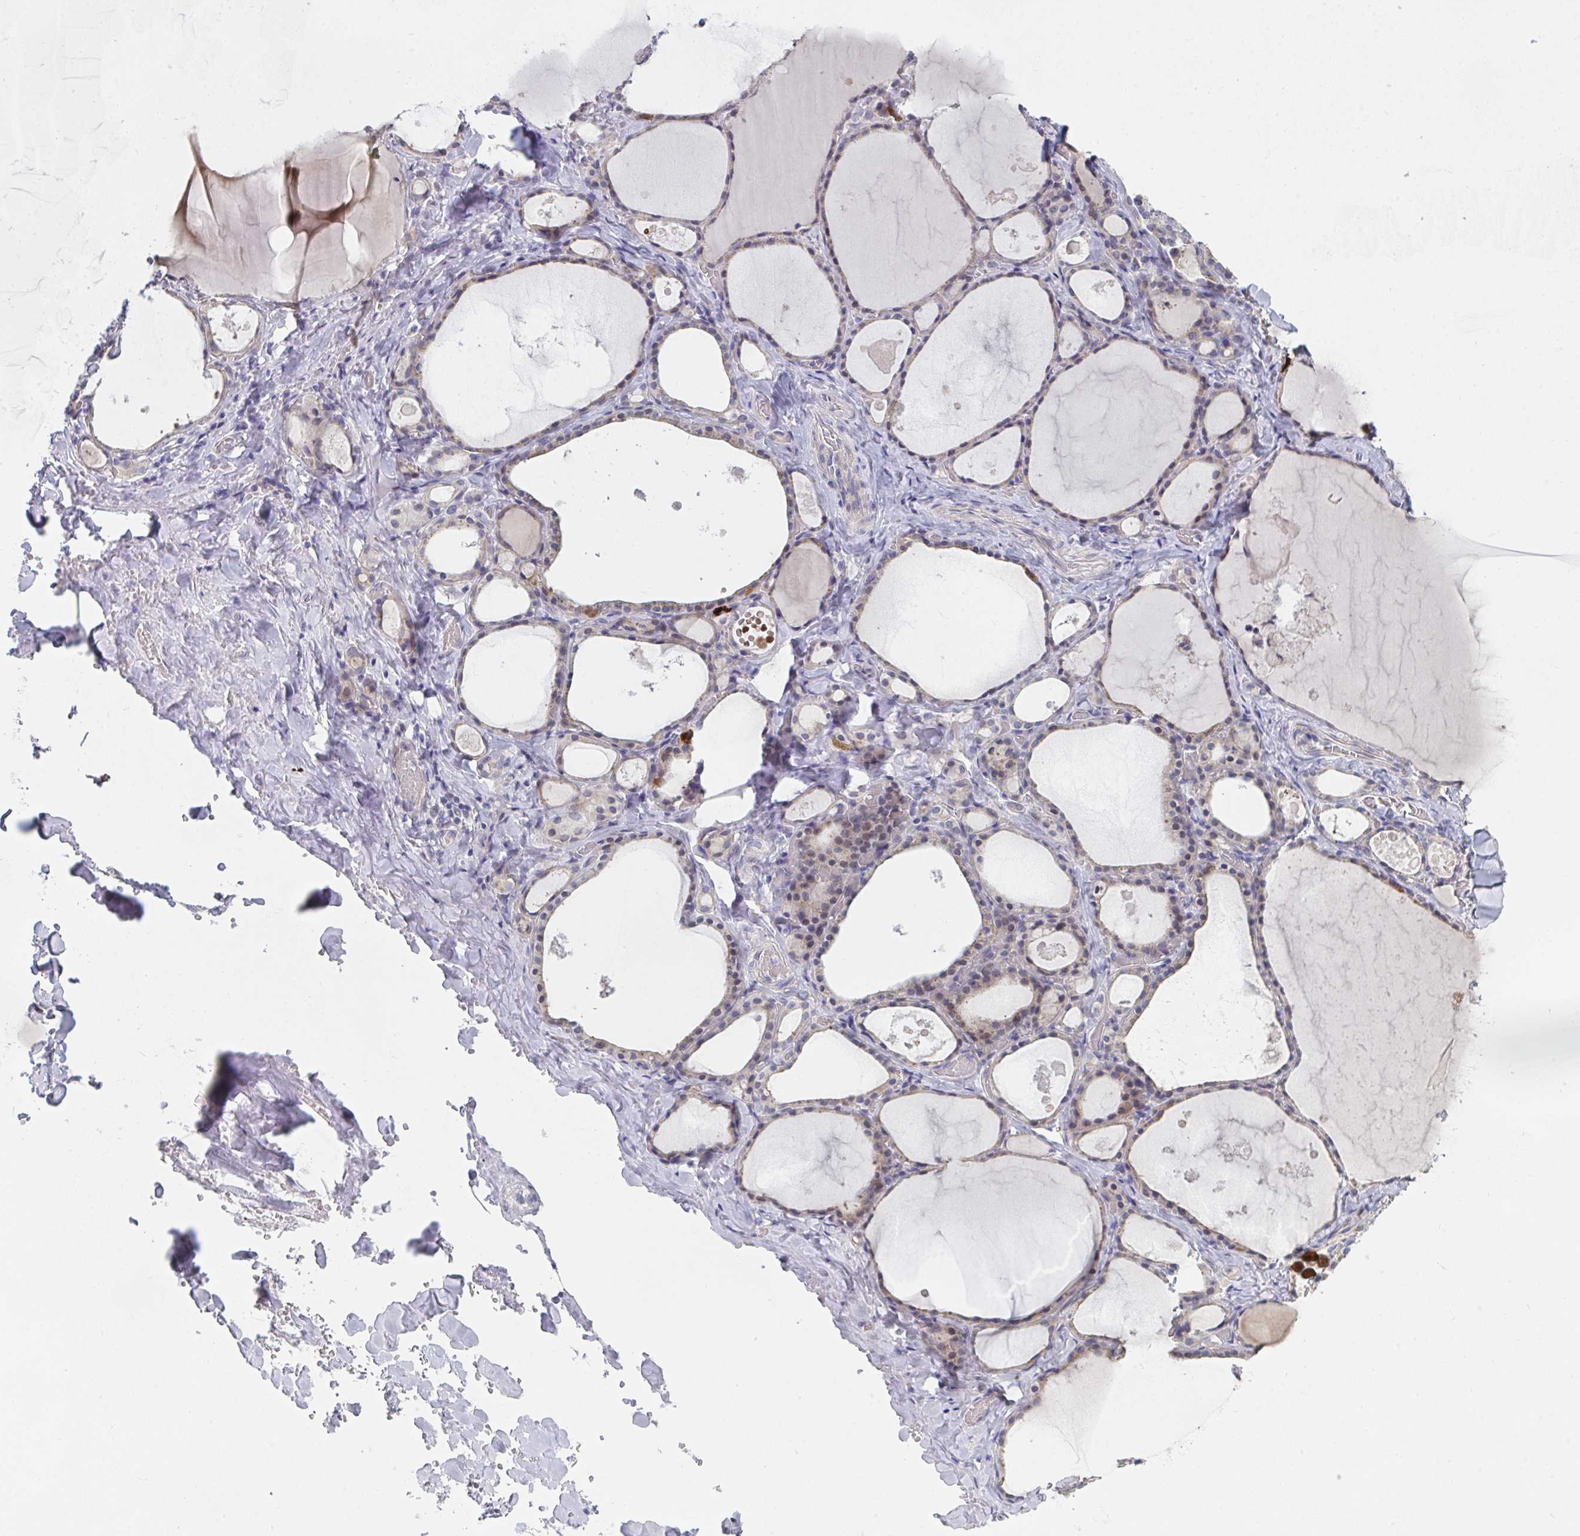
{"staining": {"intensity": "weak", "quantity": "<25%", "location": "cytoplasmic/membranous"}, "tissue": "thyroid gland", "cell_type": "Glandular cells", "image_type": "normal", "snomed": [{"axis": "morphology", "description": "Normal tissue, NOS"}, {"axis": "topography", "description": "Thyroid gland"}], "caption": "This histopathology image is of unremarkable thyroid gland stained with immunohistochemistry (IHC) to label a protein in brown with the nuclei are counter-stained blue. There is no staining in glandular cells.", "gene": "VWDE", "patient": {"sex": "male", "age": 56}}